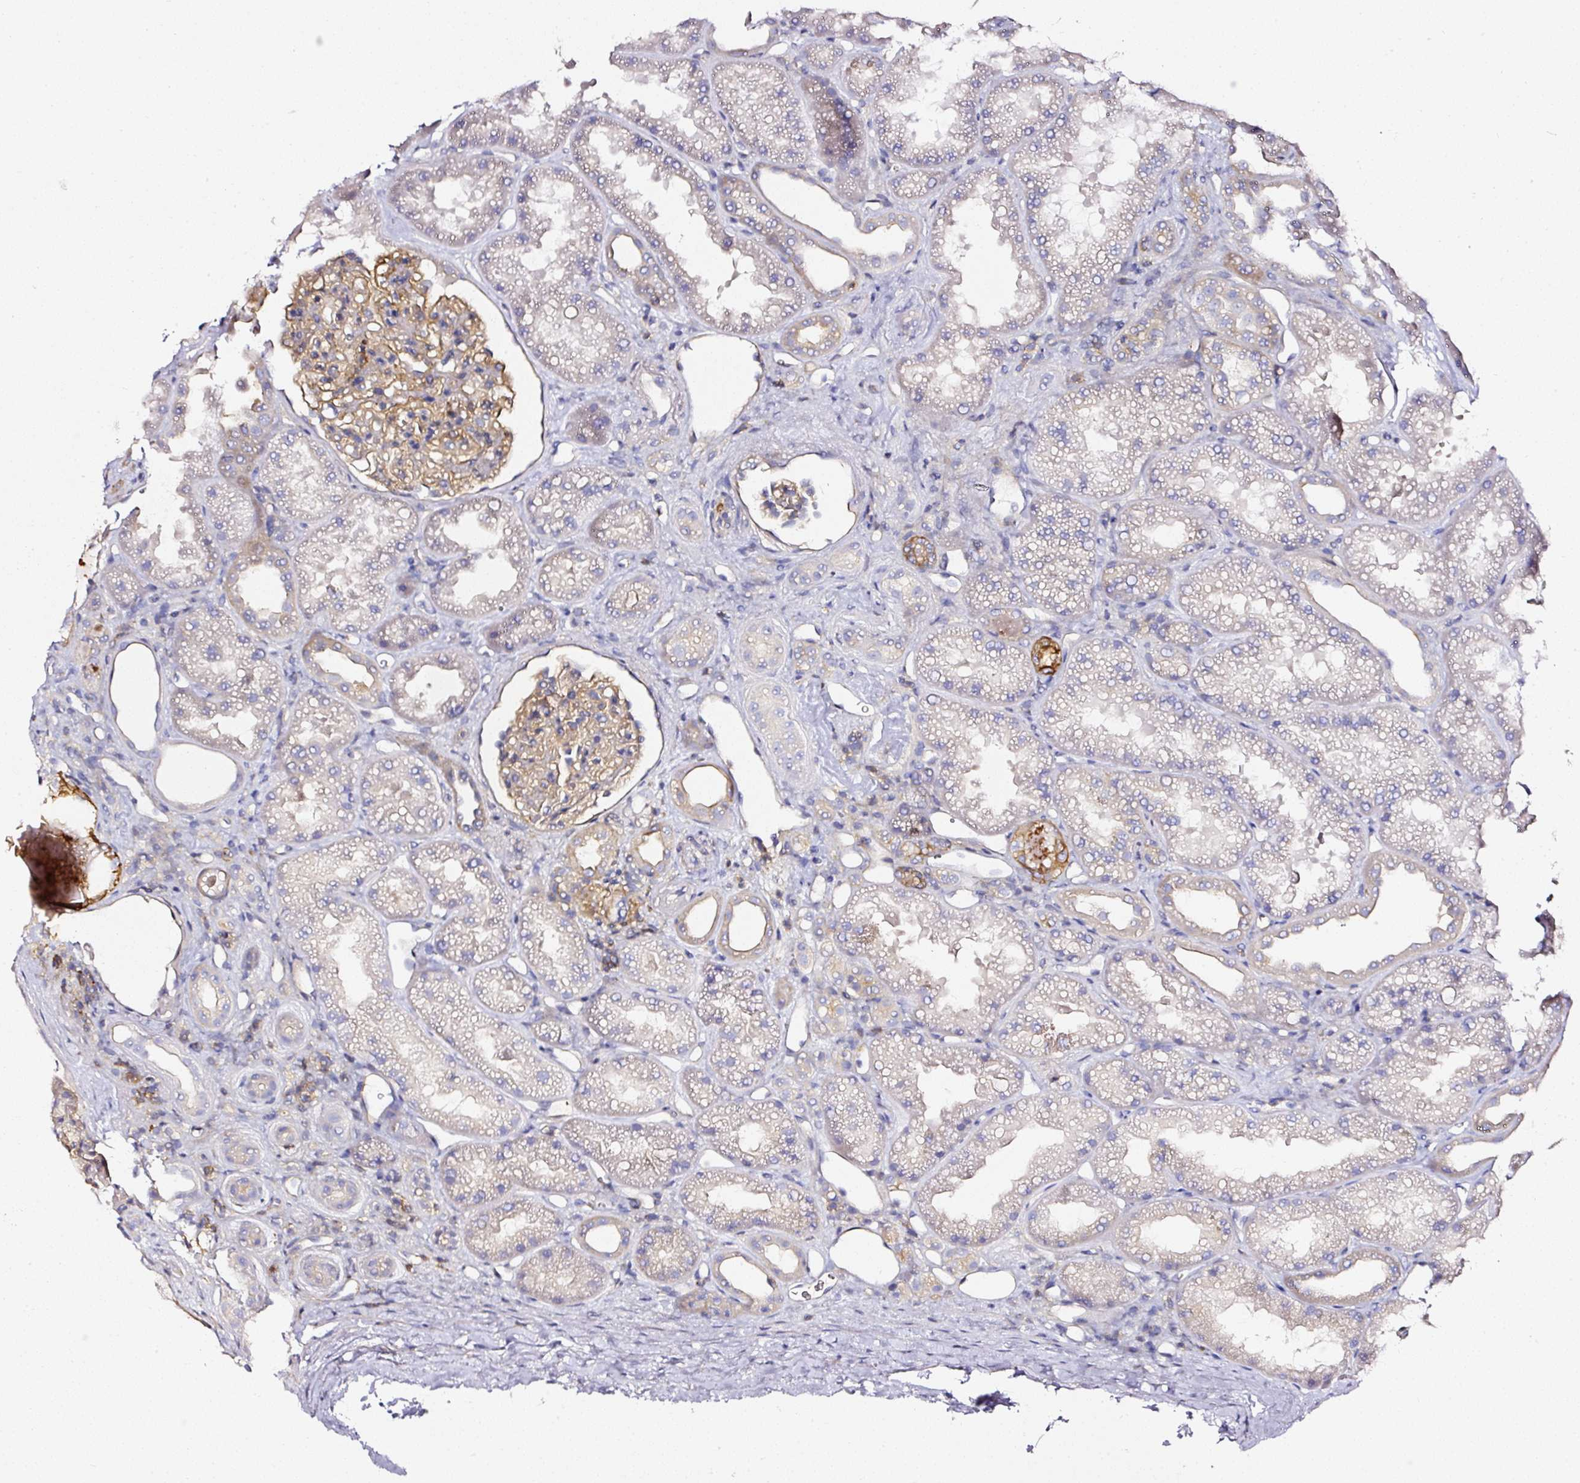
{"staining": {"intensity": "weak", "quantity": "25%-75%", "location": "cytoplasmic/membranous"}, "tissue": "kidney", "cell_type": "Cells in glomeruli", "image_type": "normal", "snomed": [{"axis": "morphology", "description": "Normal tissue, NOS"}, {"axis": "topography", "description": "Kidney"}], "caption": "Benign kidney shows weak cytoplasmic/membranous expression in approximately 25%-75% of cells in glomeruli, visualized by immunohistochemistry.", "gene": "CD47", "patient": {"sex": "male", "age": 61}}